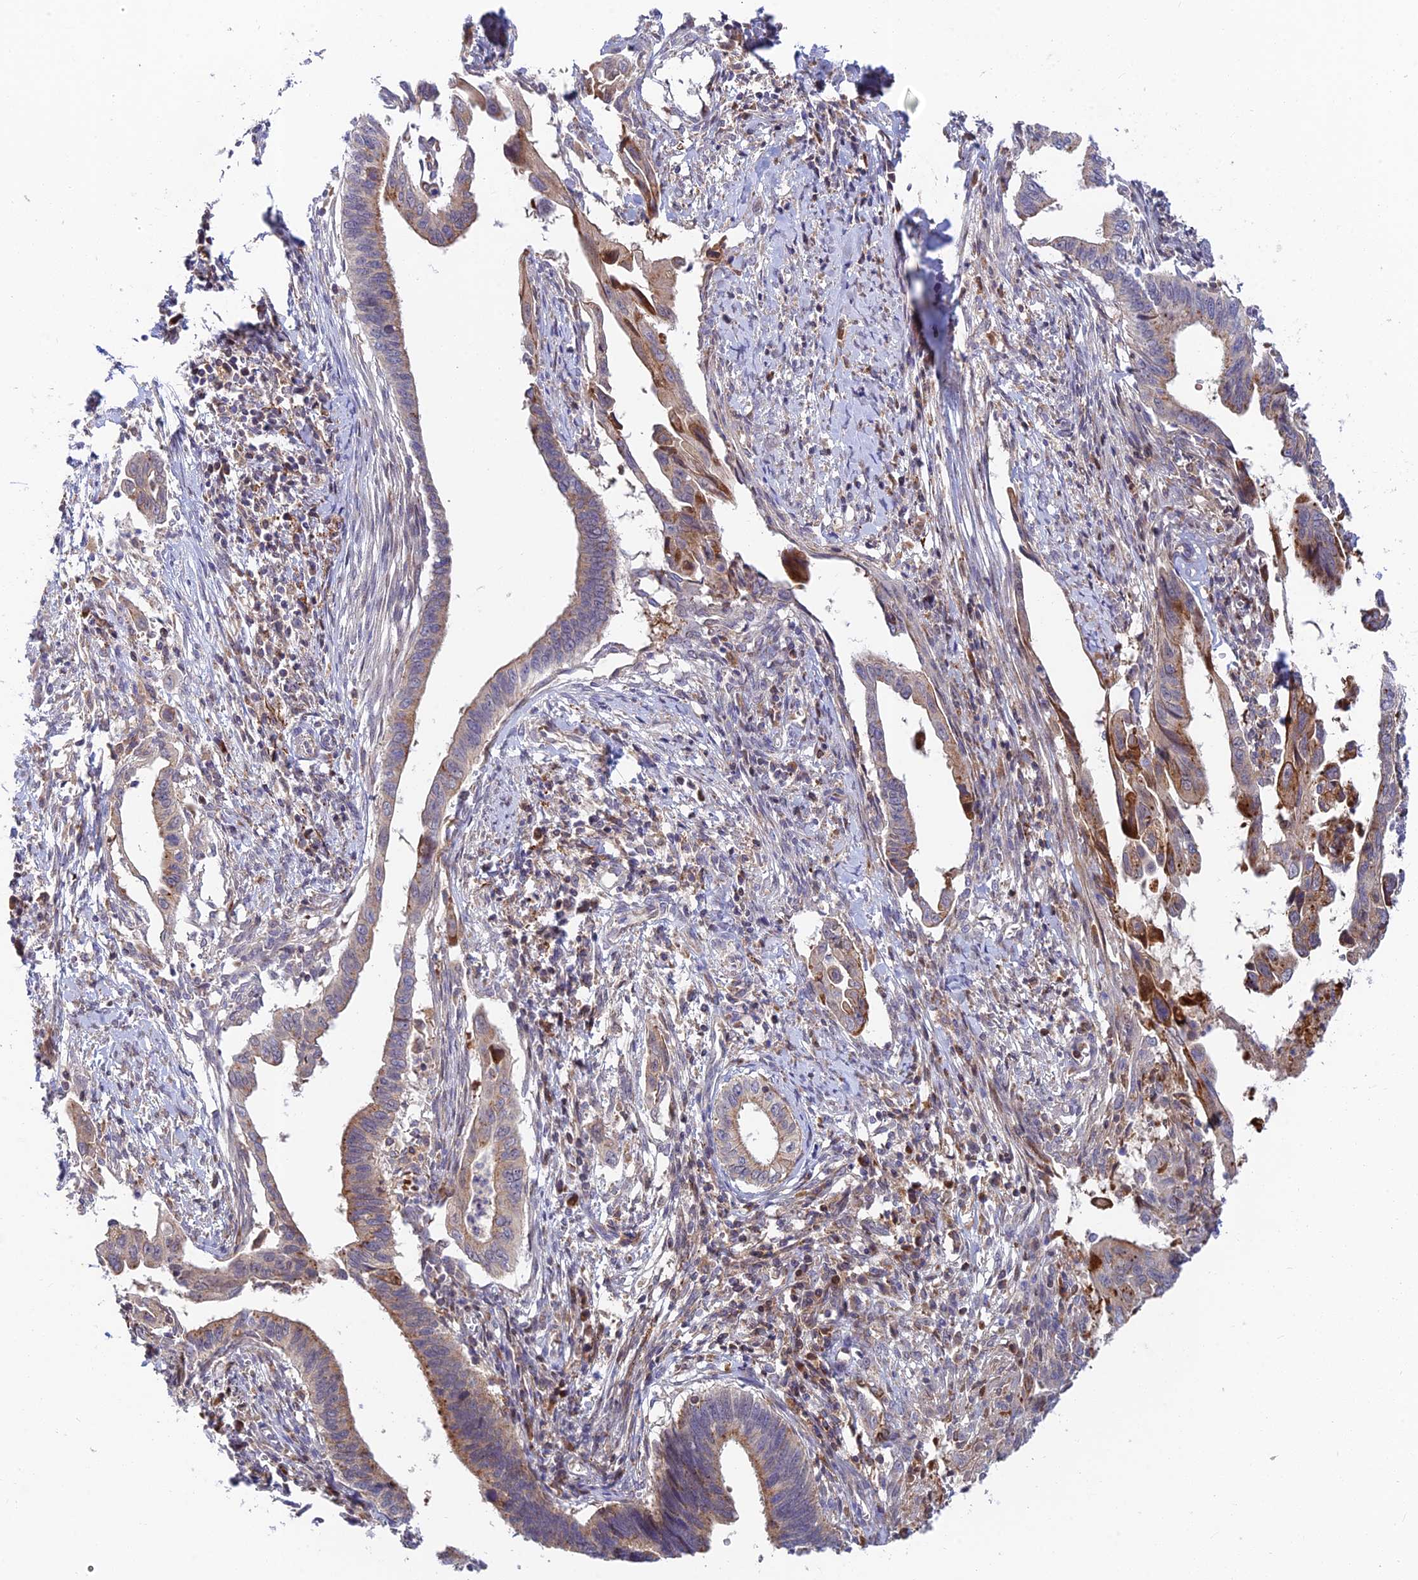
{"staining": {"intensity": "moderate", "quantity": "25%-75%", "location": "cytoplasmic/membranous"}, "tissue": "cervical cancer", "cell_type": "Tumor cells", "image_type": "cancer", "snomed": [{"axis": "morphology", "description": "Adenocarcinoma, NOS"}, {"axis": "topography", "description": "Cervix"}], "caption": "This is an image of immunohistochemistry staining of adenocarcinoma (cervical), which shows moderate positivity in the cytoplasmic/membranous of tumor cells.", "gene": "FUOM", "patient": {"sex": "female", "age": 42}}